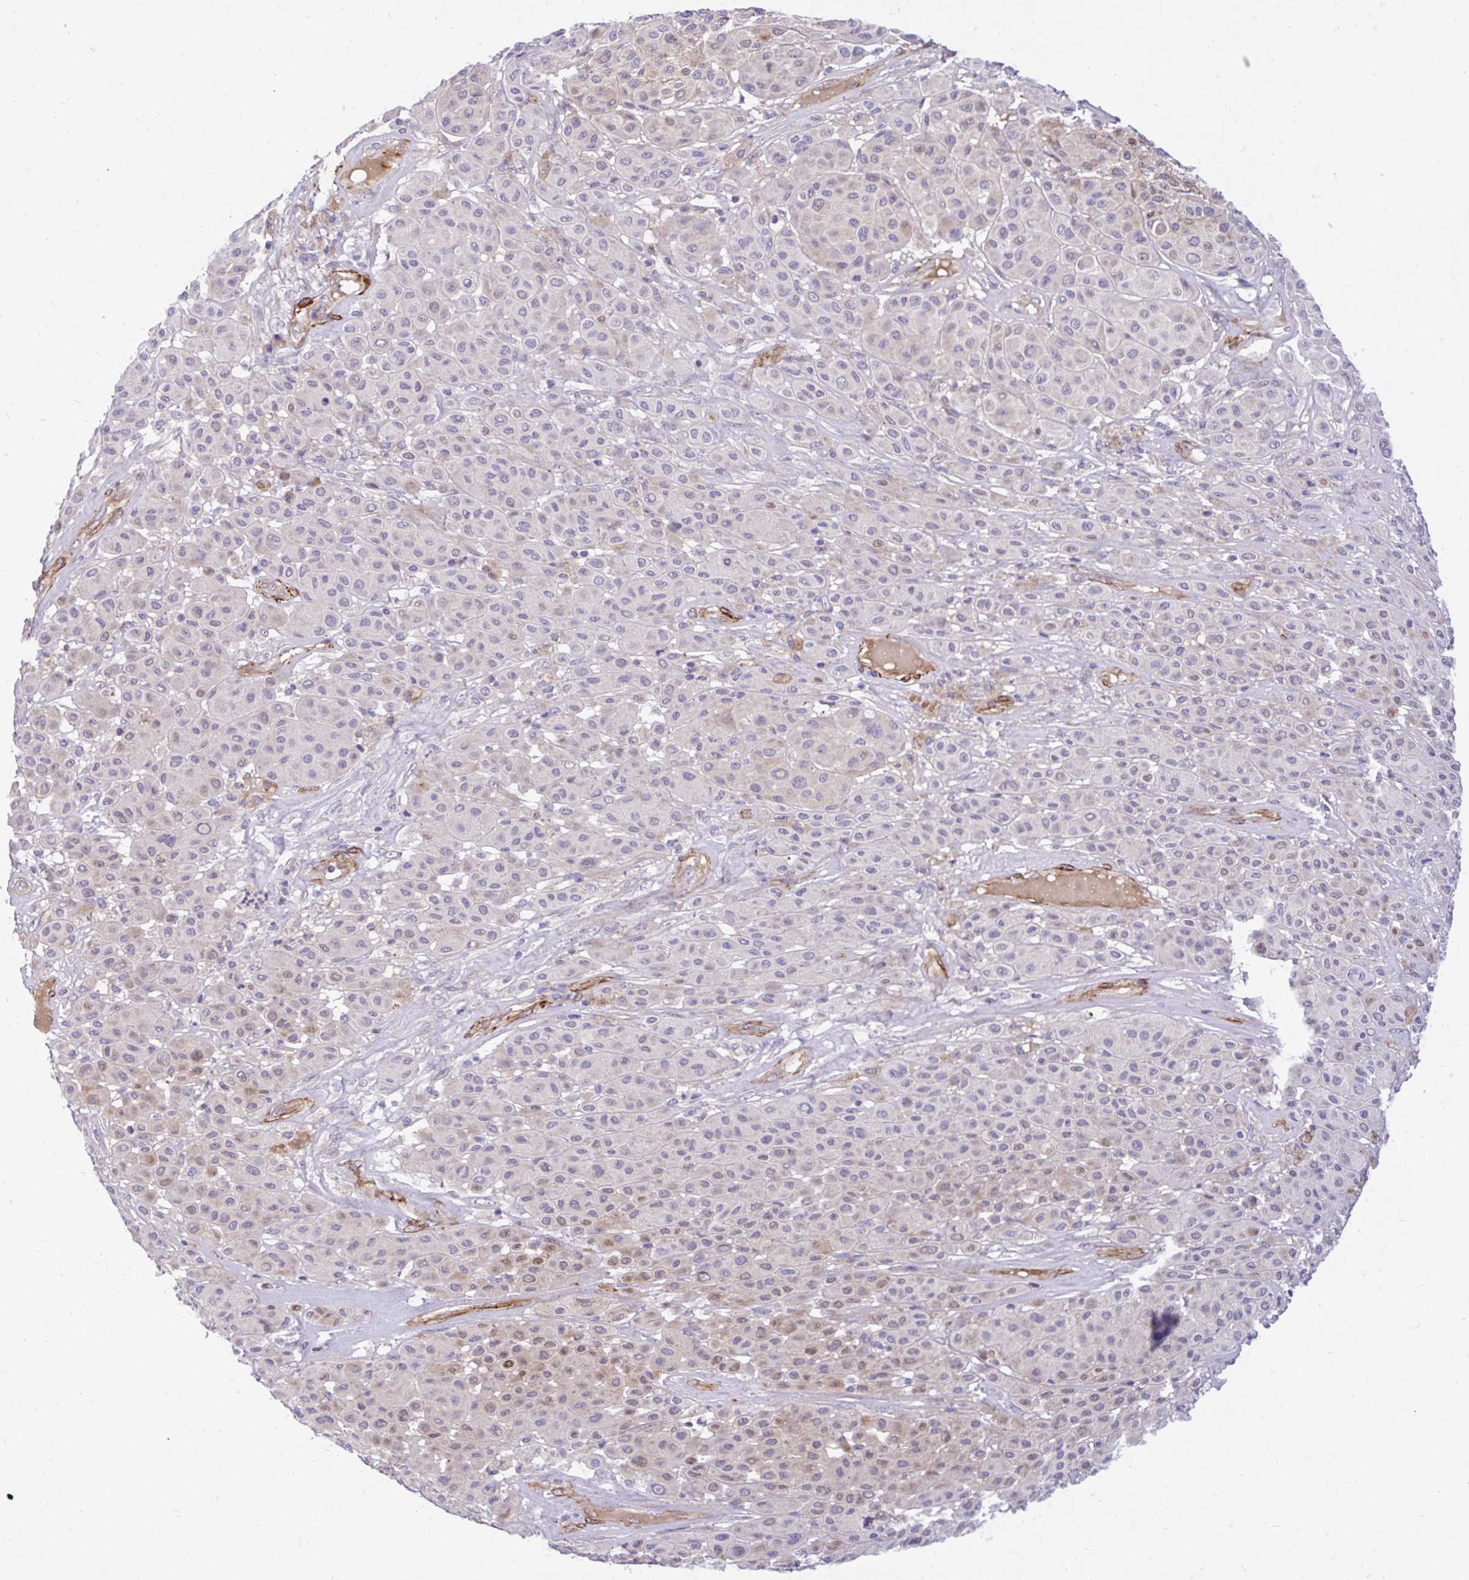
{"staining": {"intensity": "moderate", "quantity": "<25%", "location": "nuclear"}, "tissue": "melanoma", "cell_type": "Tumor cells", "image_type": "cancer", "snomed": [{"axis": "morphology", "description": "Malignant melanoma, Metastatic site"}, {"axis": "topography", "description": "Smooth muscle"}], "caption": "Protein expression analysis of human malignant melanoma (metastatic site) reveals moderate nuclear positivity in about <25% of tumor cells. The protein is stained brown, and the nuclei are stained in blue (DAB (3,3'-diaminobenzidine) IHC with brightfield microscopy, high magnification).", "gene": "ESPNL", "patient": {"sex": "male", "age": 41}}